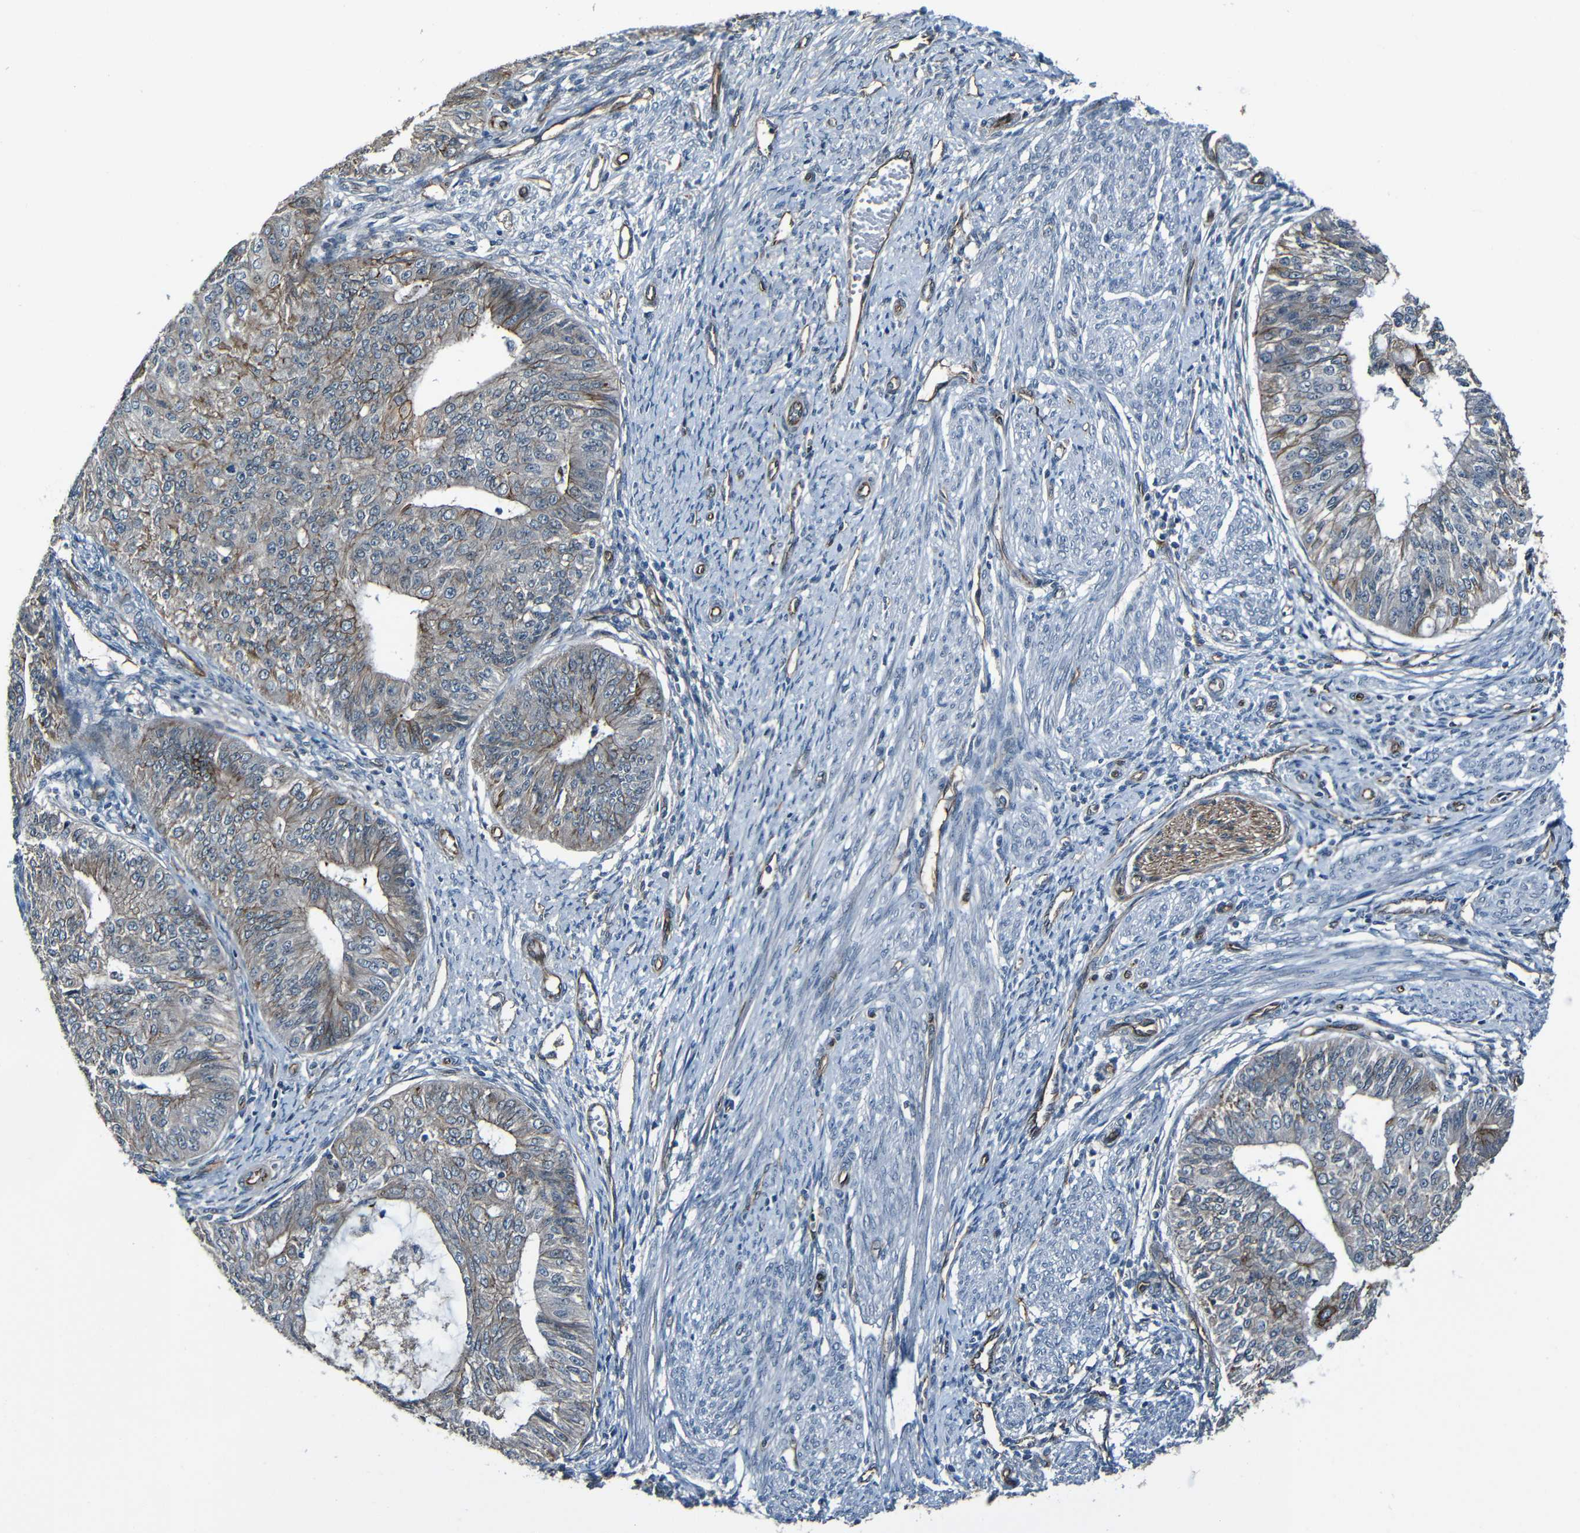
{"staining": {"intensity": "moderate", "quantity": "<25%", "location": "cytoplasmic/membranous"}, "tissue": "endometrial cancer", "cell_type": "Tumor cells", "image_type": "cancer", "snomed": [{"axis": "morphology", "description": "Adenocarcinoma, NOS"}, {"axis": "topography", "description": "Endometrium"}], "caption": "This image shows endometrial cancer (adenocarcinoma) stained with immunohistochemistry (IHC) to label a protein in brown. The cytoplasmic/membranous of tumor cells show moderate positivity for the protein. Nuclei are counter-stained blue.", "gene": "LGR5", "patient": {"sex": "female", "age": 32}}